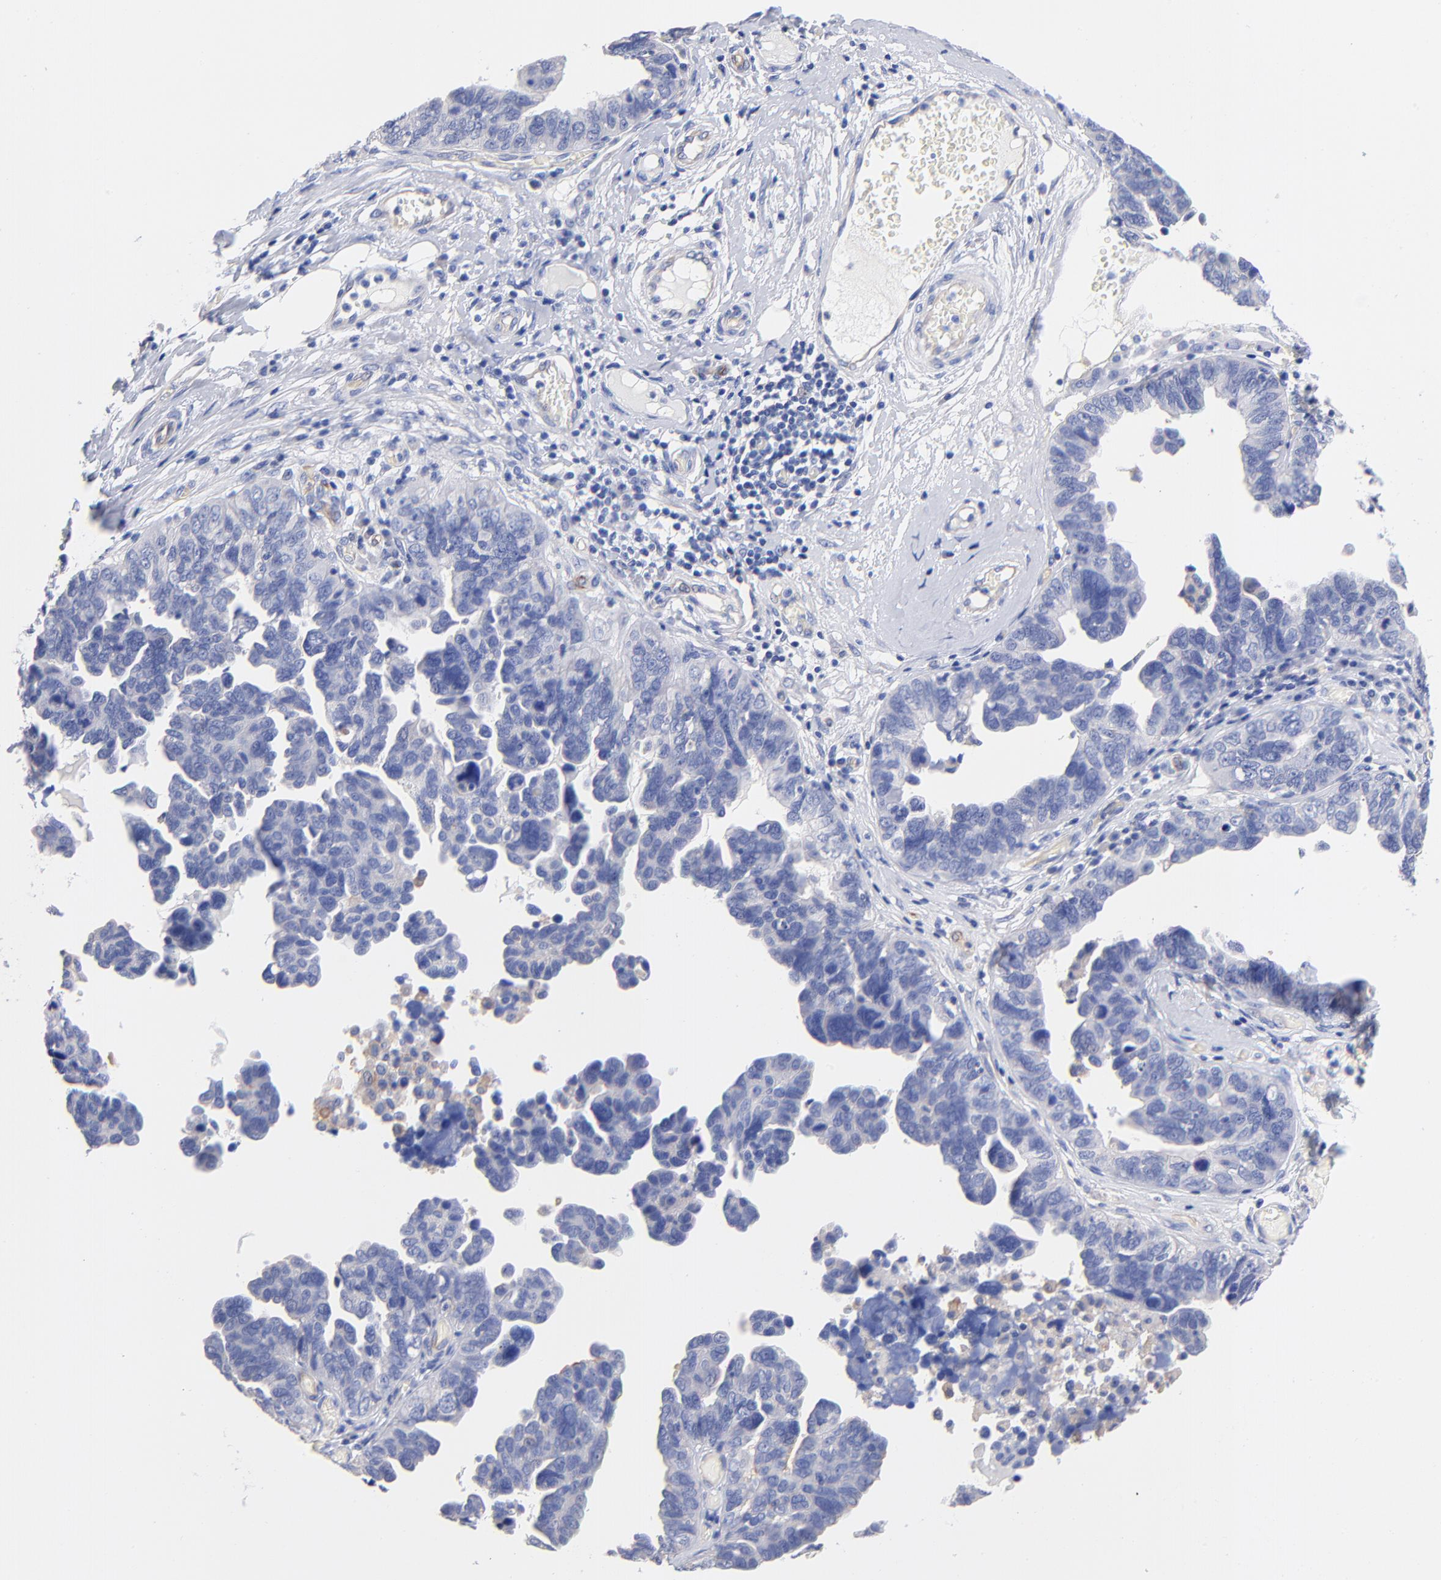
{"staining": {"intensity": "negative", "quantity": "none", "location": "none"}, "tissue": "ovarian cancer", "cell_type": "Tumor cells", "image_type": "cancer", "snomed": [{"axis": "morphology", "description": "Cystadenocarcinoma, serous, NOS"}, {"axis": "topography", "description": "Ovary"}], "caption": "Human ovarian cancer stained for a protein using IHC shows no positivity in tumor cells.", "gene": "SLC44A2", "patient": {"sex": "female", "age": 64}}